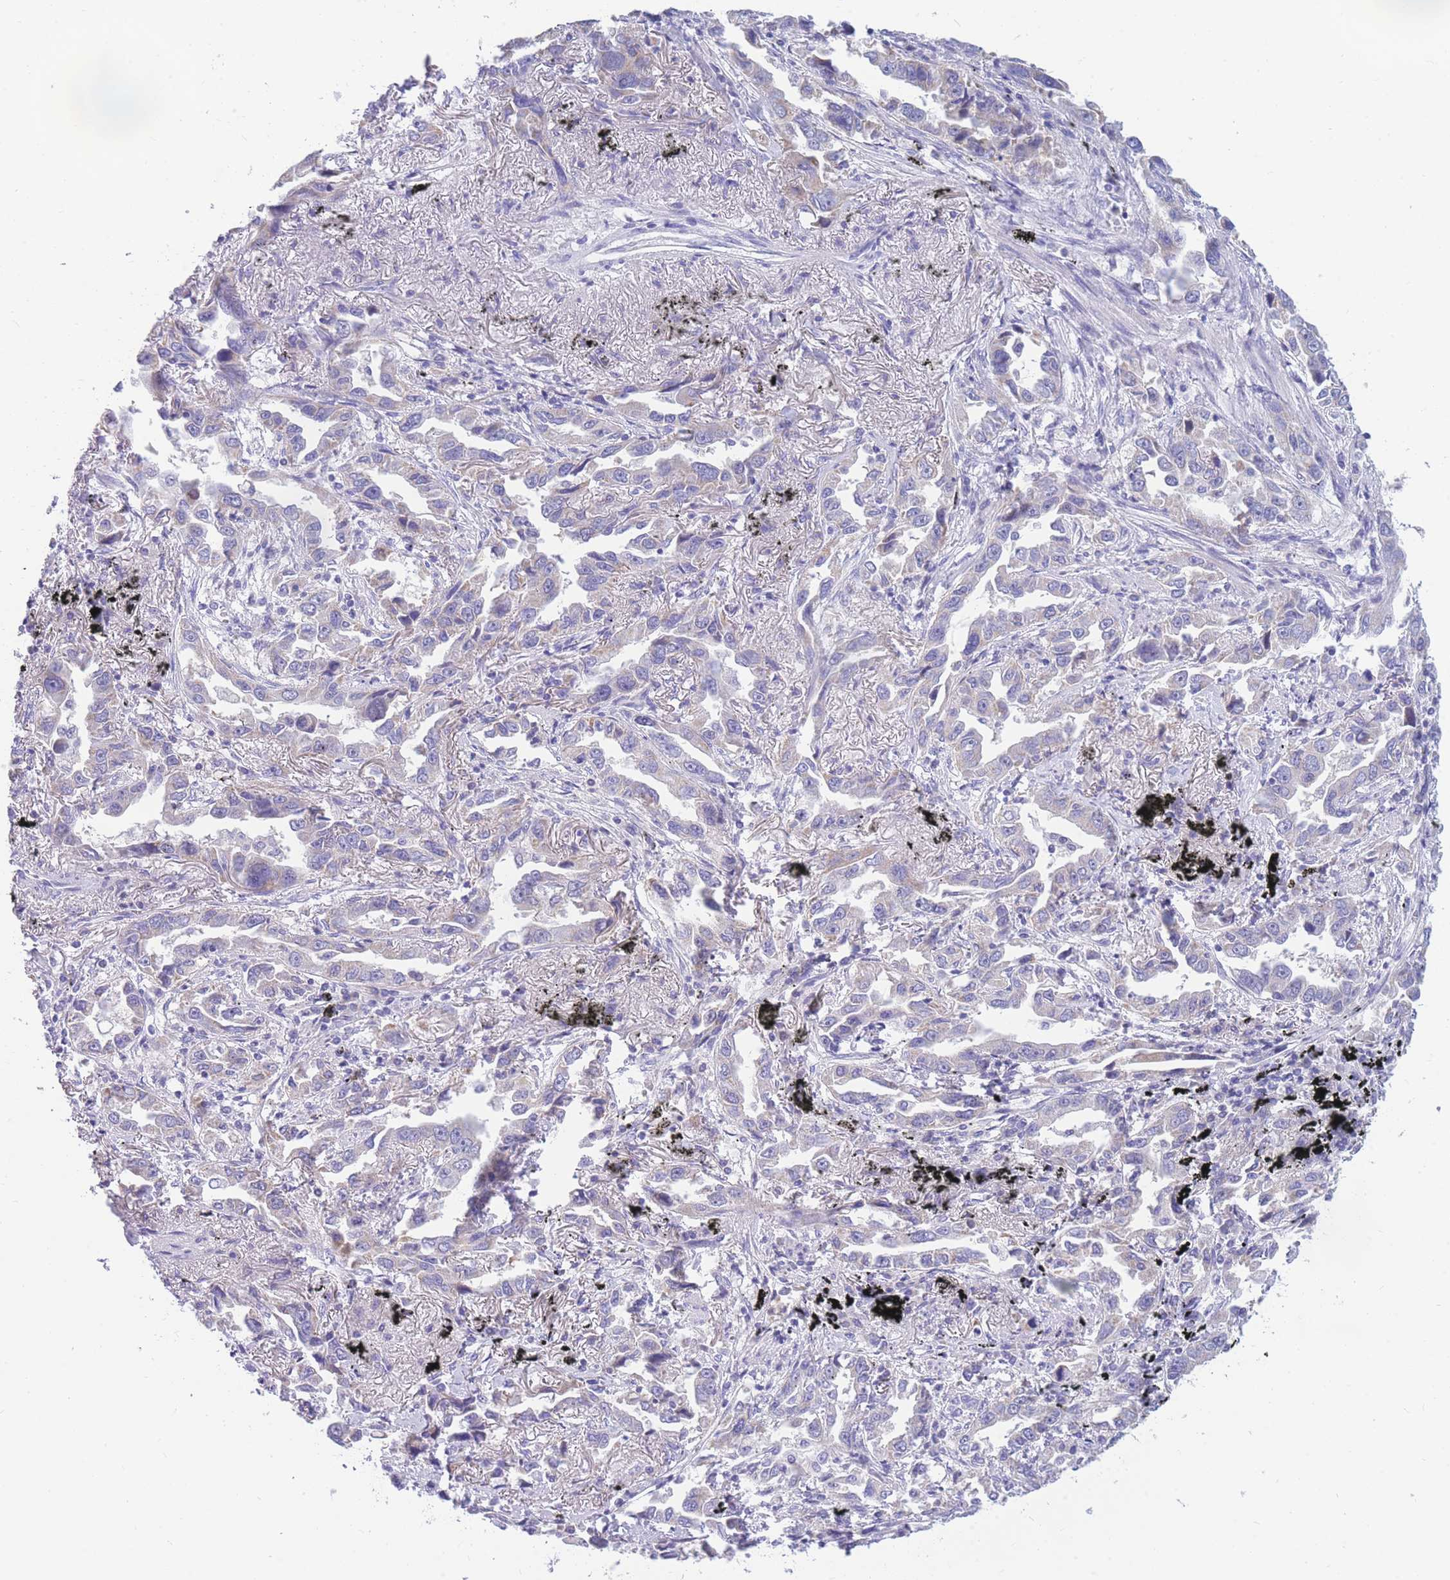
{"staining": {"intensity": "negative", "quantity": "none", "location": "none"}, "tissue": "lung cancer", "cell_type": "Tumor cells", "image_type": "cancer", "snomed": [{"axis": "morphology", "description": "Adenocarcinoma, NOS"}, {"axis": "topography", "description": "Lung"}], "caption": "This is an immunohistochemistry (IHC) photomicrograph of lung adenocarcinoma. There is no staining in tumor cells.", "gene": "DHRS11", "patient": {"sex": "male", "age": 67}}